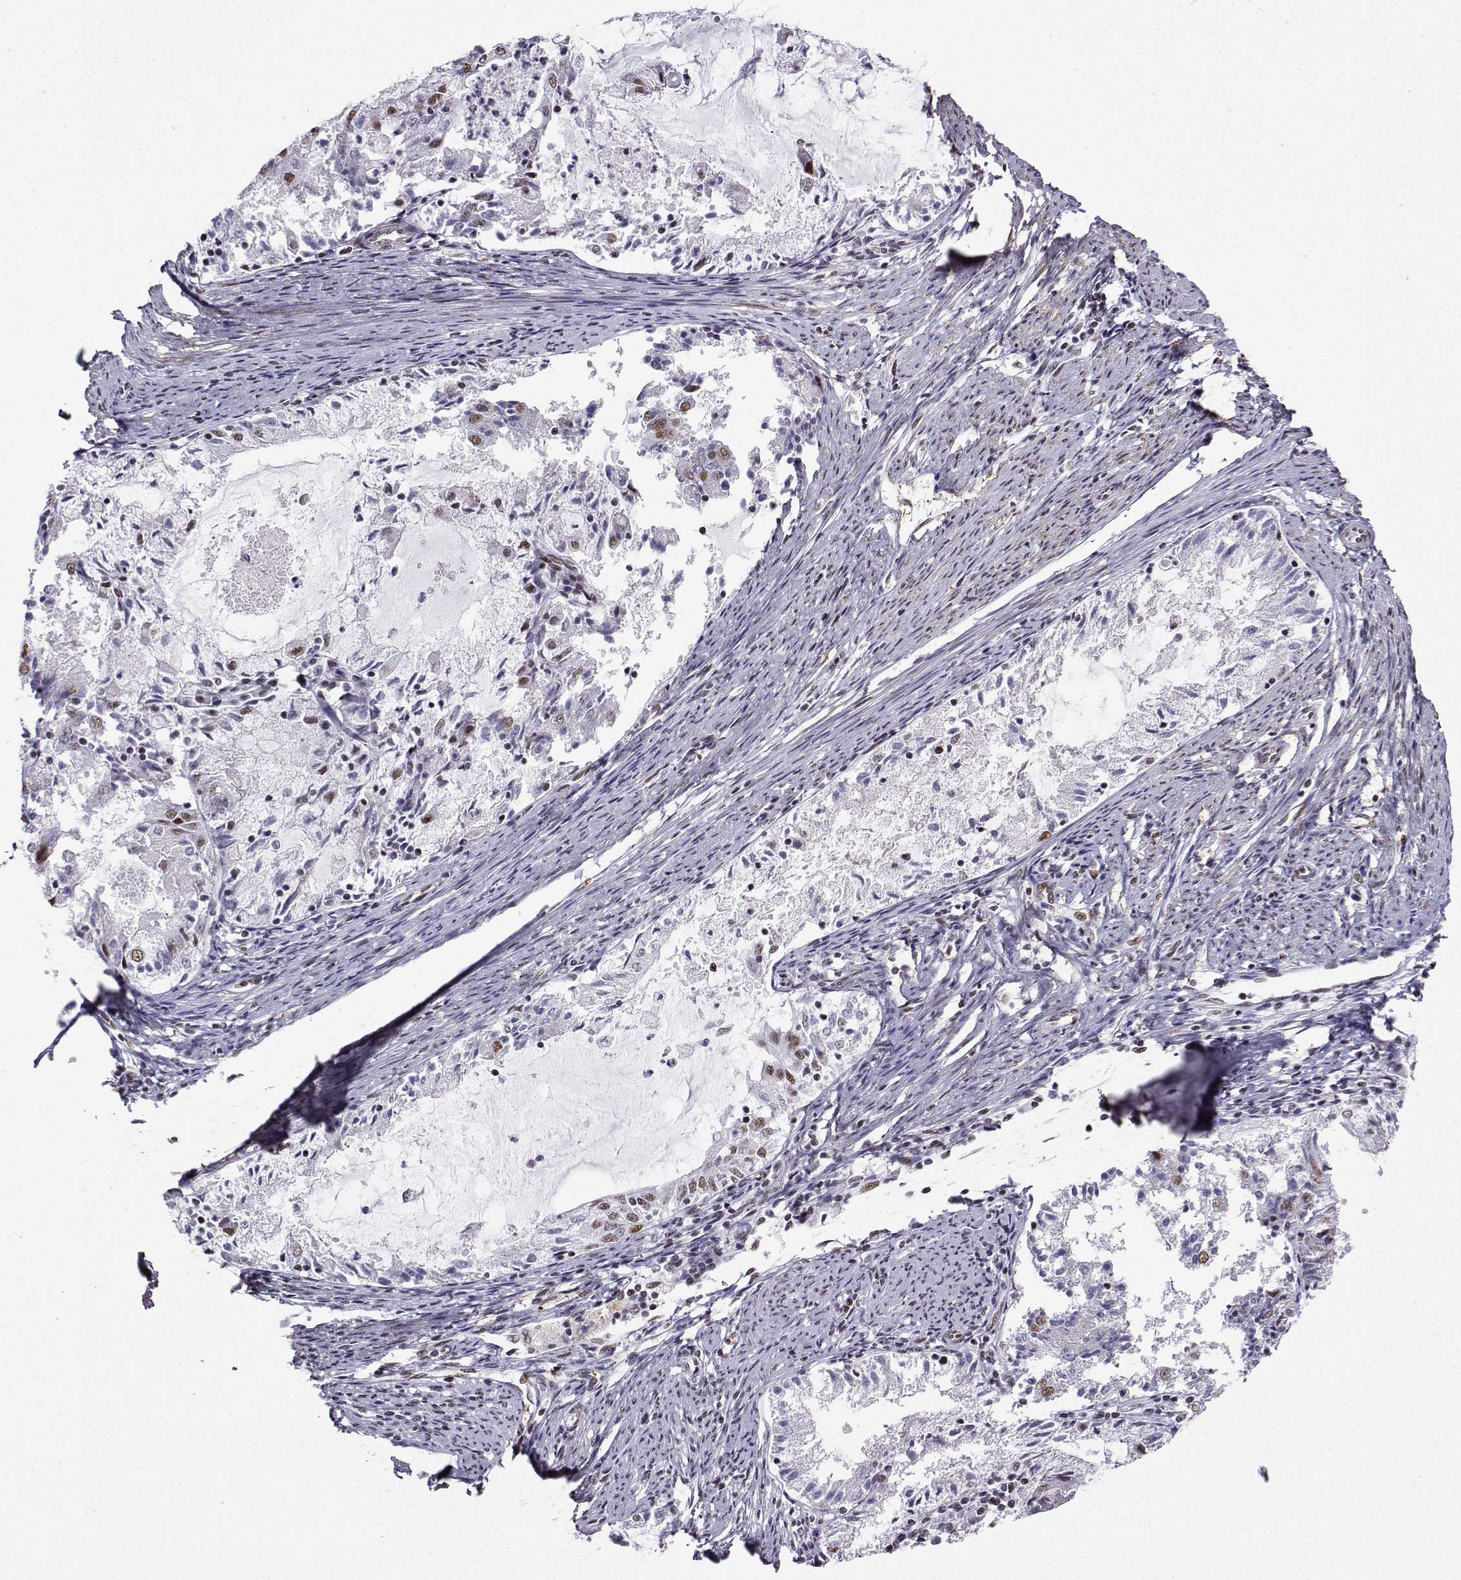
{"staining": {"intensity": "moderate", "quantity": "25%-75%", "location": "nuclear"}, "tissue": "endometrial cancer", "cell_type": "Tumor cells", "image_type": "cancer", "snomed": [{"axis": "morphology", "description": "Adenocarcinoma, NOS"}, {"axis": "topography", "description": "Endometrium"}], "caption": "Immunohistochemistry micrograph of human adenocarcinoma (endometrial) stained for a protein (brown), which shows medium levels of moderate nuclear staining in about 25%-75% of tumor cells.", "gene": "CCNK", "patient": {"sex": "female", "age": 57}}